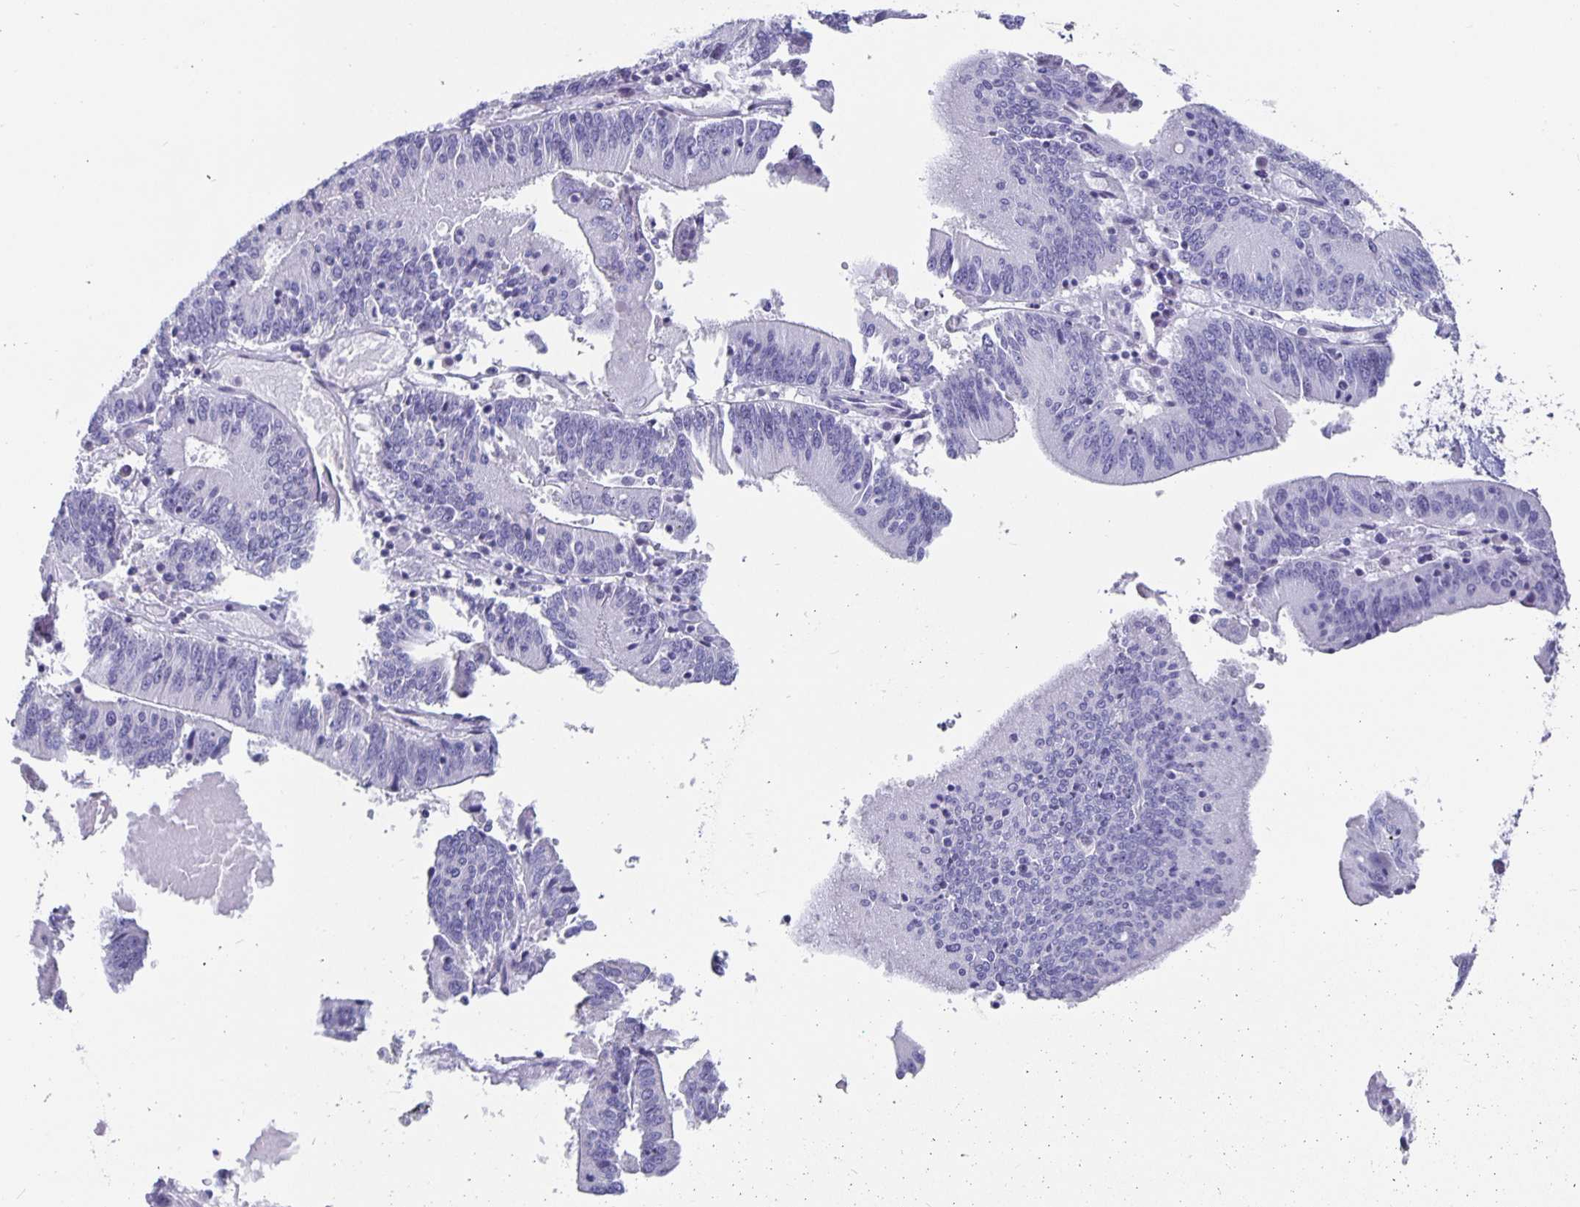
{"staining": {"intensity": "negative", "quantity": "none", "location": "none"}, "tissue": "stomach cancer", "cell_type": "Tumor cells", "image_type": "cancer", "snomed": [{"axis": "morphology", "description": "Adenocarcinoma, NOS"}, {"axis": "topography", "description": "Stomach, upper"}], "caption": "Immunohistochemistry (IHC) photomicrograph of human stomach cancer stained for a protein (brown), which exhibits no positivity in tumor cells. Brightfield microscopy of immunohistochemistry (IHC) stained with DAB (brown) and hematoxylin (blue), captured at high magnification.", "gene": "OLIG2", "patient": {"sex": "male", "age": 68}}